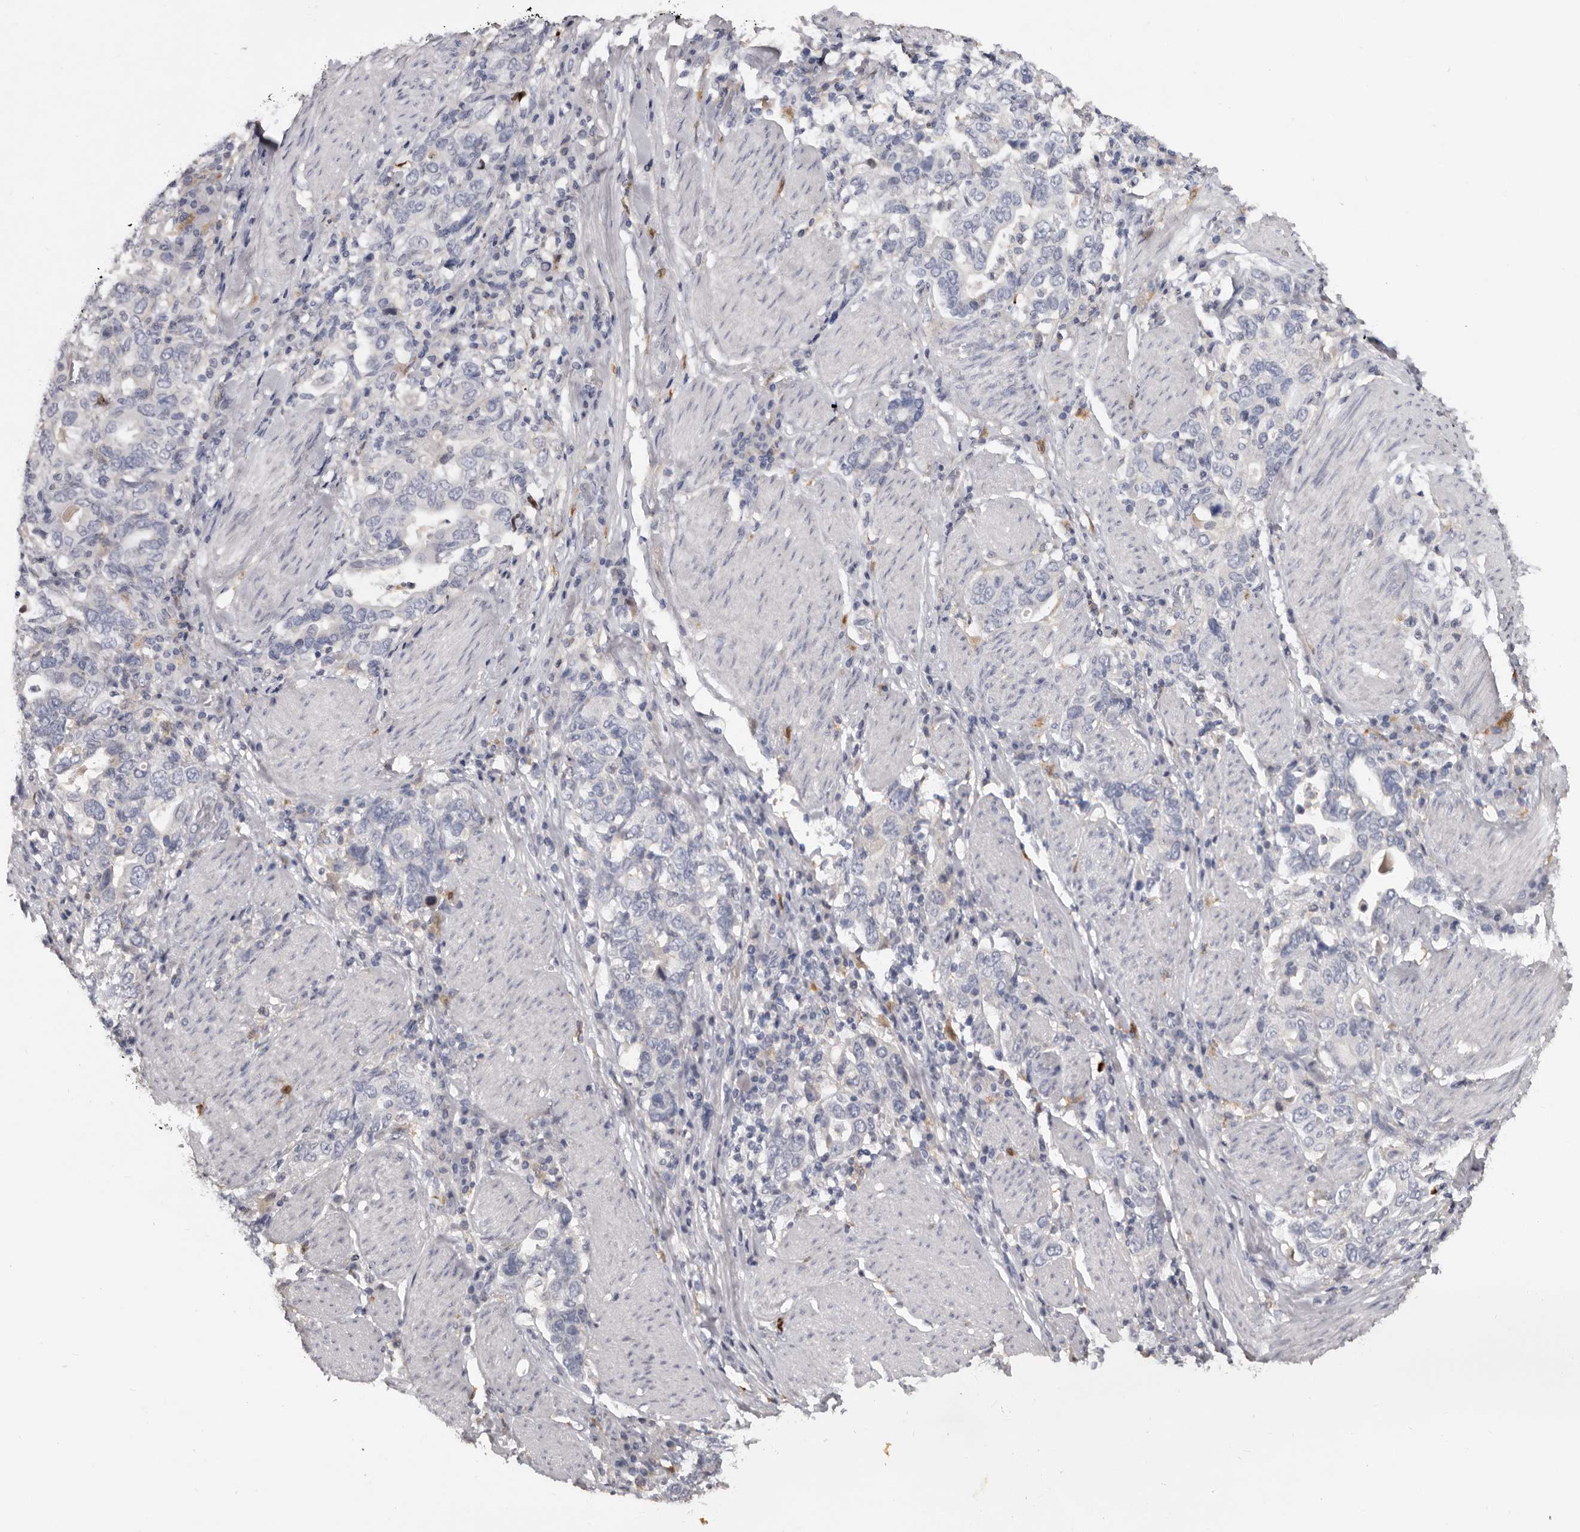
{"staining": {"intensity": "negative", "quantity": "none", "location": "none"}, "tissue": "stomach cancer", "cell_type": "Tumor cells", "image_type": "cancer", "snomed": [{"axis": "morphology", "description": "Adenocarcinoma, NOS"}, {"axis": "topography", "description": "Stomach, upper"}], "caption": "This is an IHC image of stomach cancer (adenocarcinoma). There is no positivity in tumor cells.", "gene": "KLHL38", "patient": {"sex": "male", "age": 62}}